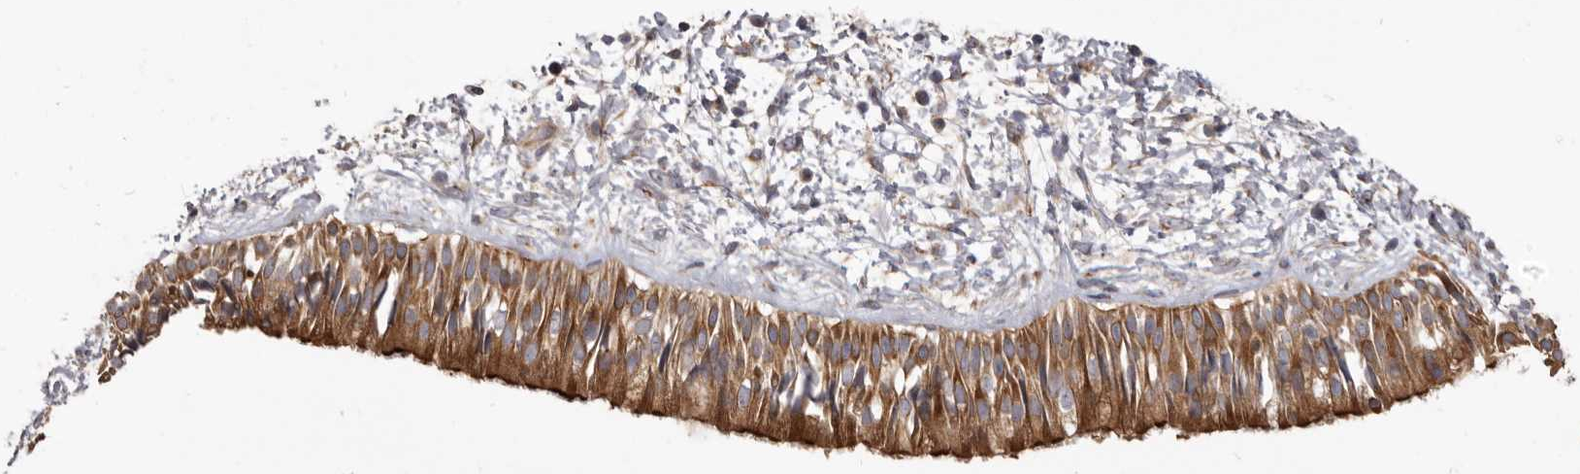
{"staining": {"intensity": "strong", "quantity": ">75%", "location": "cytoplasmic/membranous"}, "tissue": "nasopharynx", "cell_type": "Respiratory epithelial cells", "image_type": "normal", "snomed": [{"axis": "morphology", "description": "Normal tissue, NOS"}, {"axis": "topography", "description": "Nasopharynx"}], "caption": "IHC (DAB (3,3'-diaminobenzidine)) staining of unremarkable nasopharynx displays strong cytoplasmic/membranous protein expression in approximately >75% of respiratory epithelial cells. IHC stains the protein of interest in brown and the nuclei are stained blue.", "gene": "VPS45", "patient": {"sex": "male", "age": 22}}